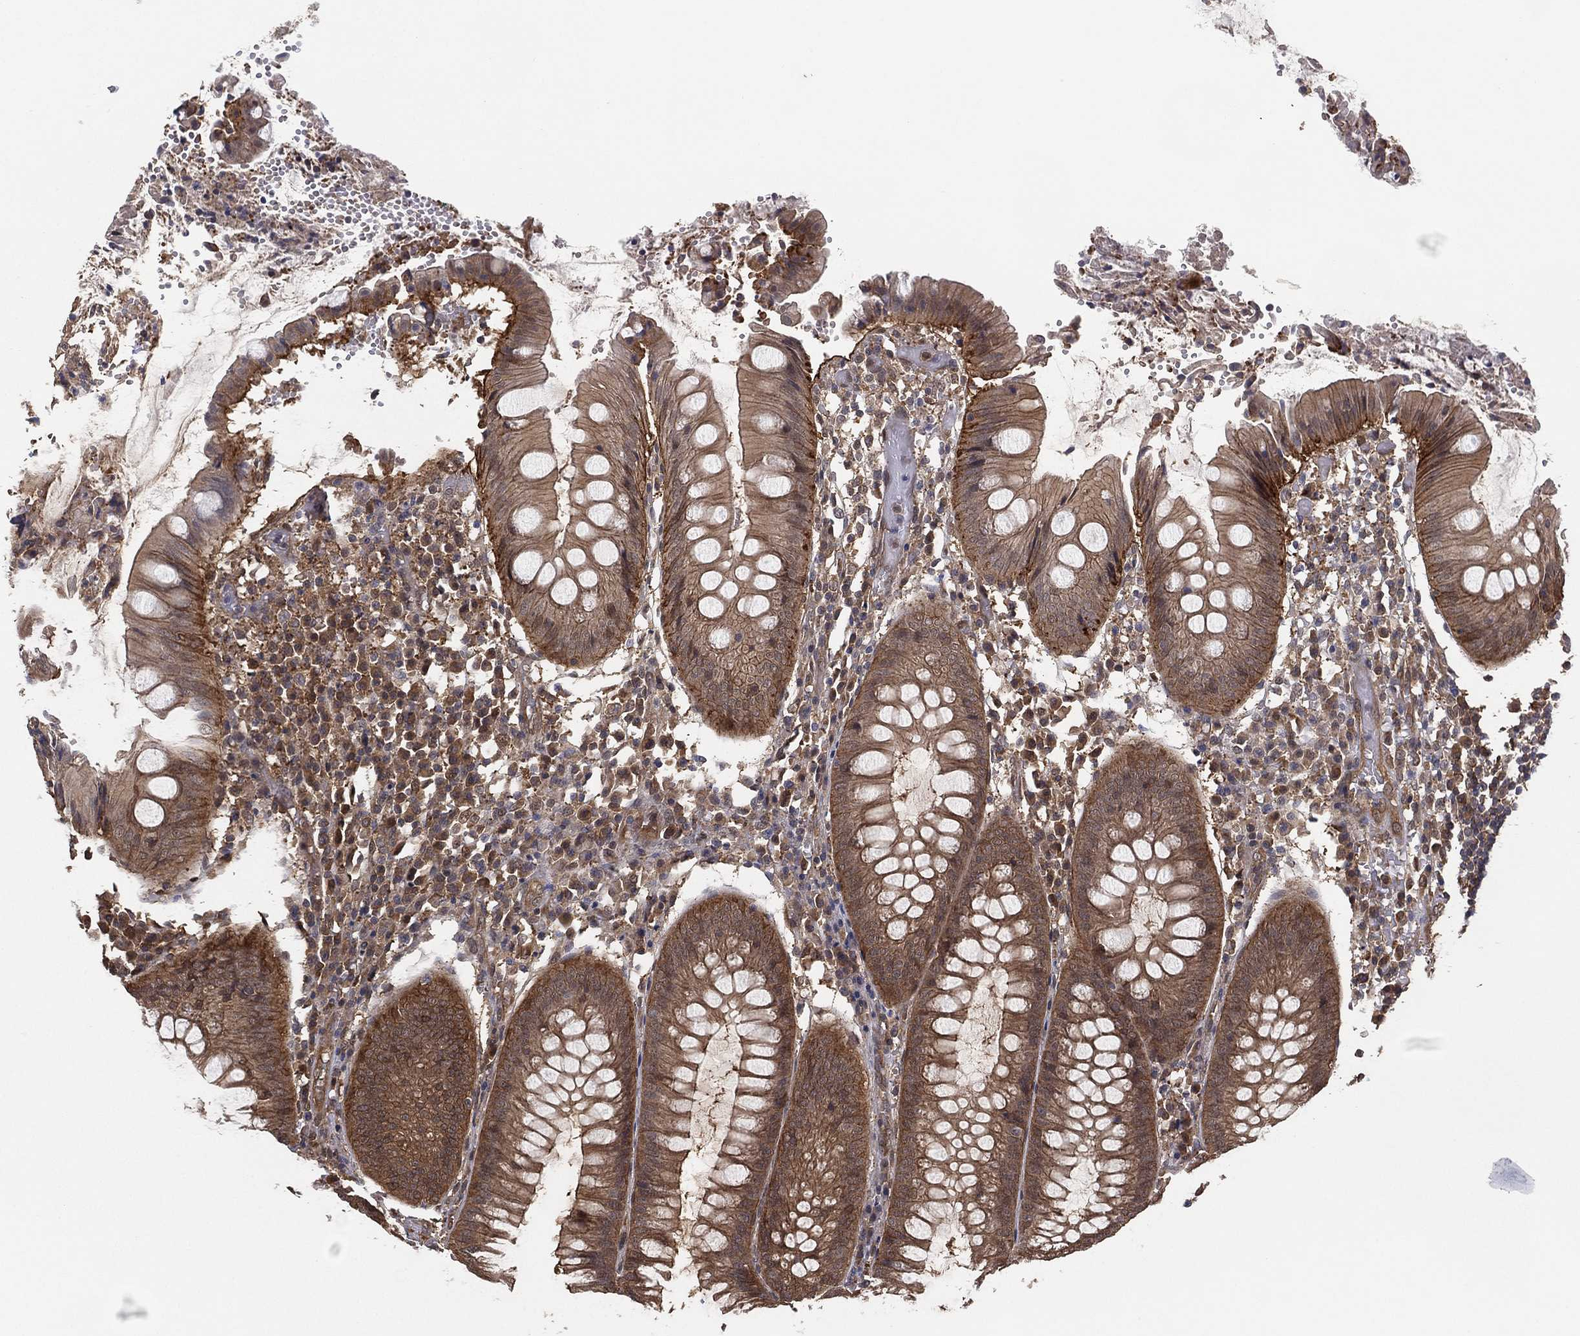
{"staining": {"intensity": "moderate", "quantity": ">75%", "location": "cytoplasmic/membranous"}, "tissue": "appendix", "cell_type": "Glandular cells", "image_type": "normal", "snomed": [{"axis": "morphology", "description": "Normal tissue, NOS"}, {"axis": "morphology", "description": "Inflammation, NOS"}, {"axis": "topography", "description": "Appendix"}], "caption": "Unremarkable appendix demonstrates moderate cytoplasmic/membranous staining in approximately >75% of glandular cells.", "gene": "PSMG4", "patient": {"sex": "male", "age": 16}}